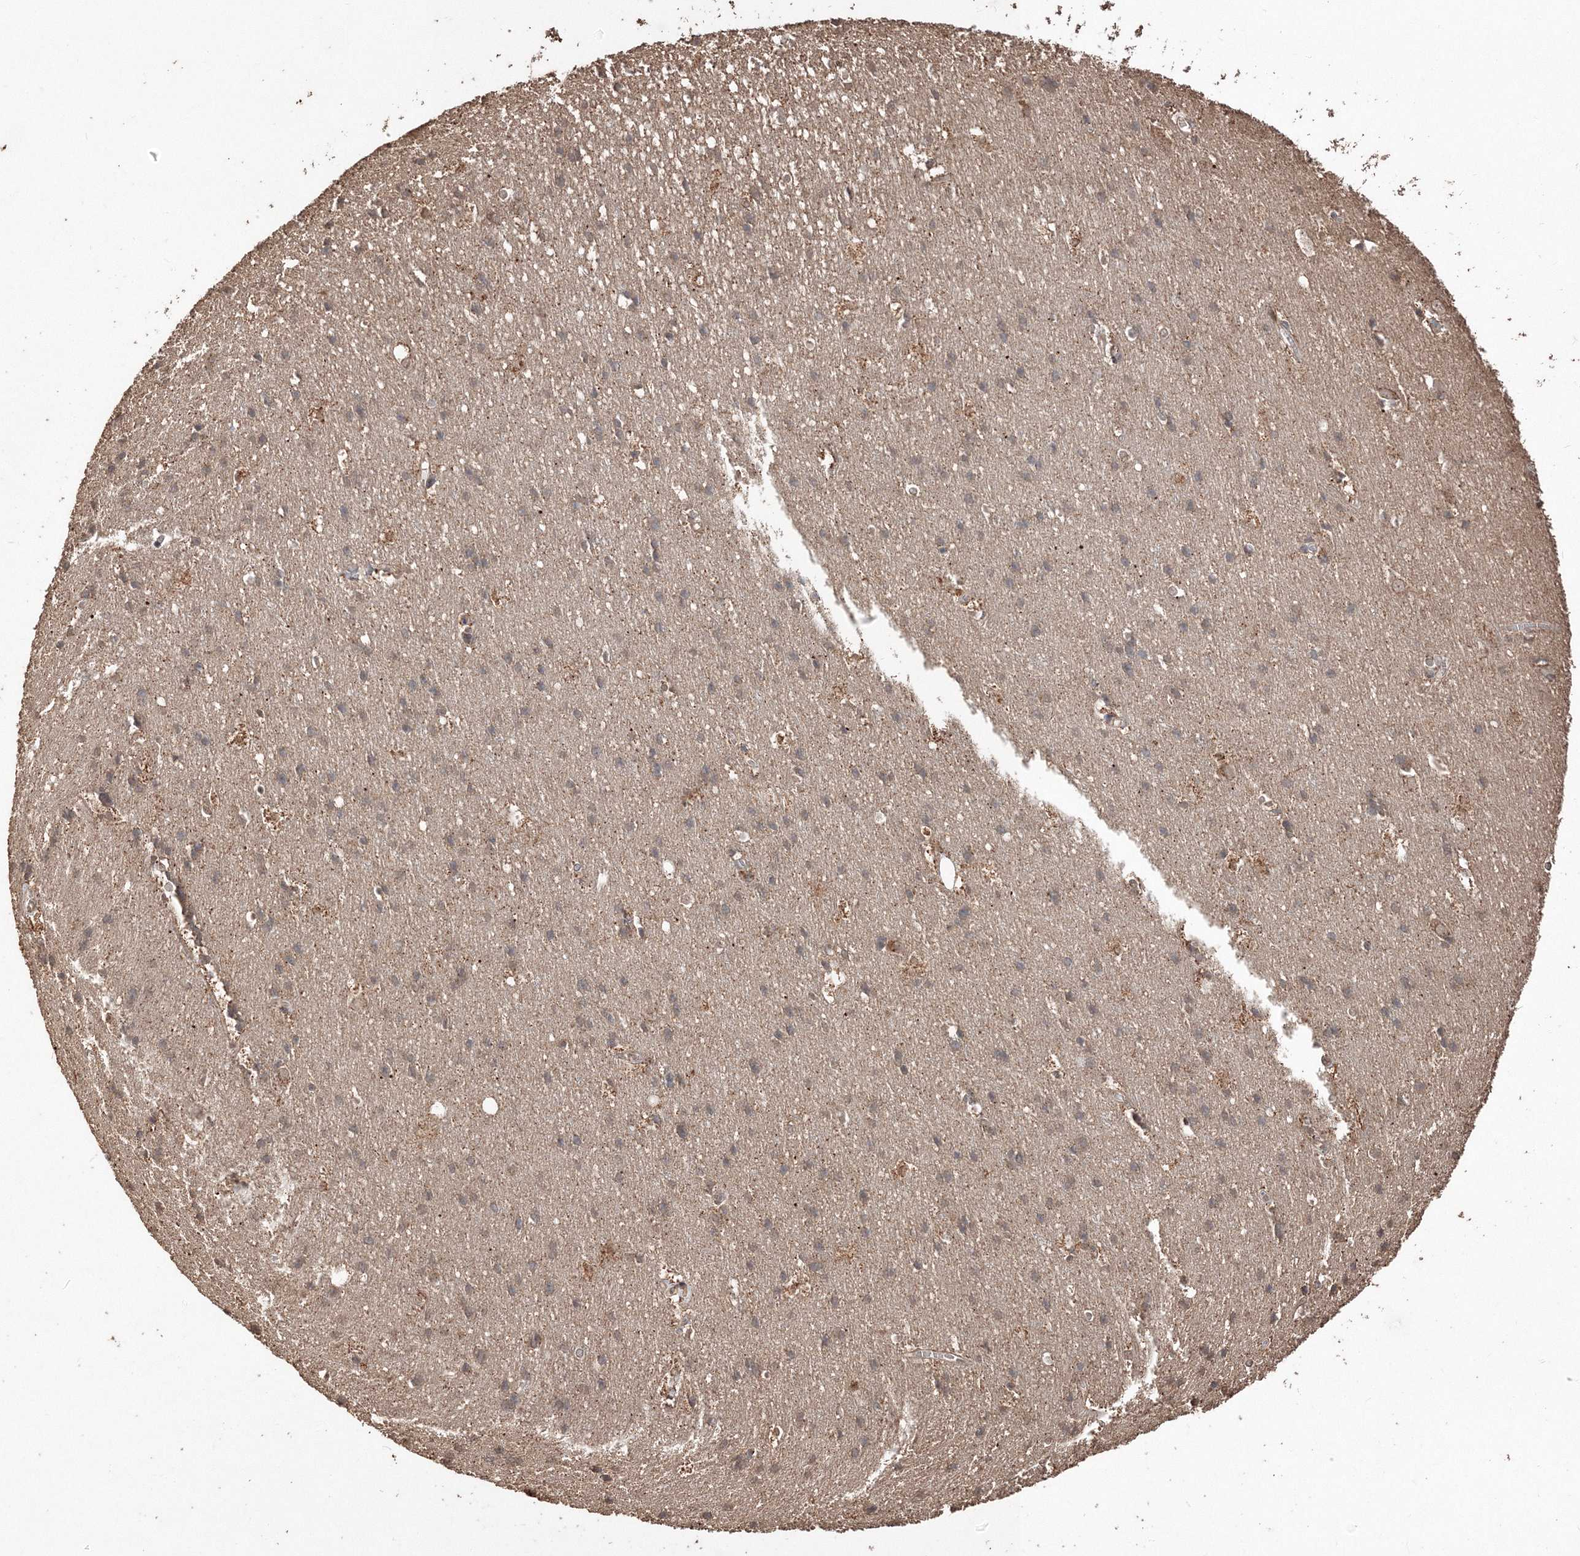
{"staining": {"intensity": "moderate", "quantity": "25%-75%", "location": "cytoplasmic/membranous"}, "tissue": "cerebral cortex", "cell_type": "Endothelial cells", "image_type": "normal", "snomed": [{"axis": "morphology", "description": "Normal tissue, NOS"}, {"axis": "topography", "description": "Cerebral cortex"}], "caption": "A brown stain shows moderate cytoplasmic/membranous positivity of a protein in endothelial cells of benign cerebral cortex.", "gene": "CCDC122", "patient": {"sex": "male", "age": 54}}